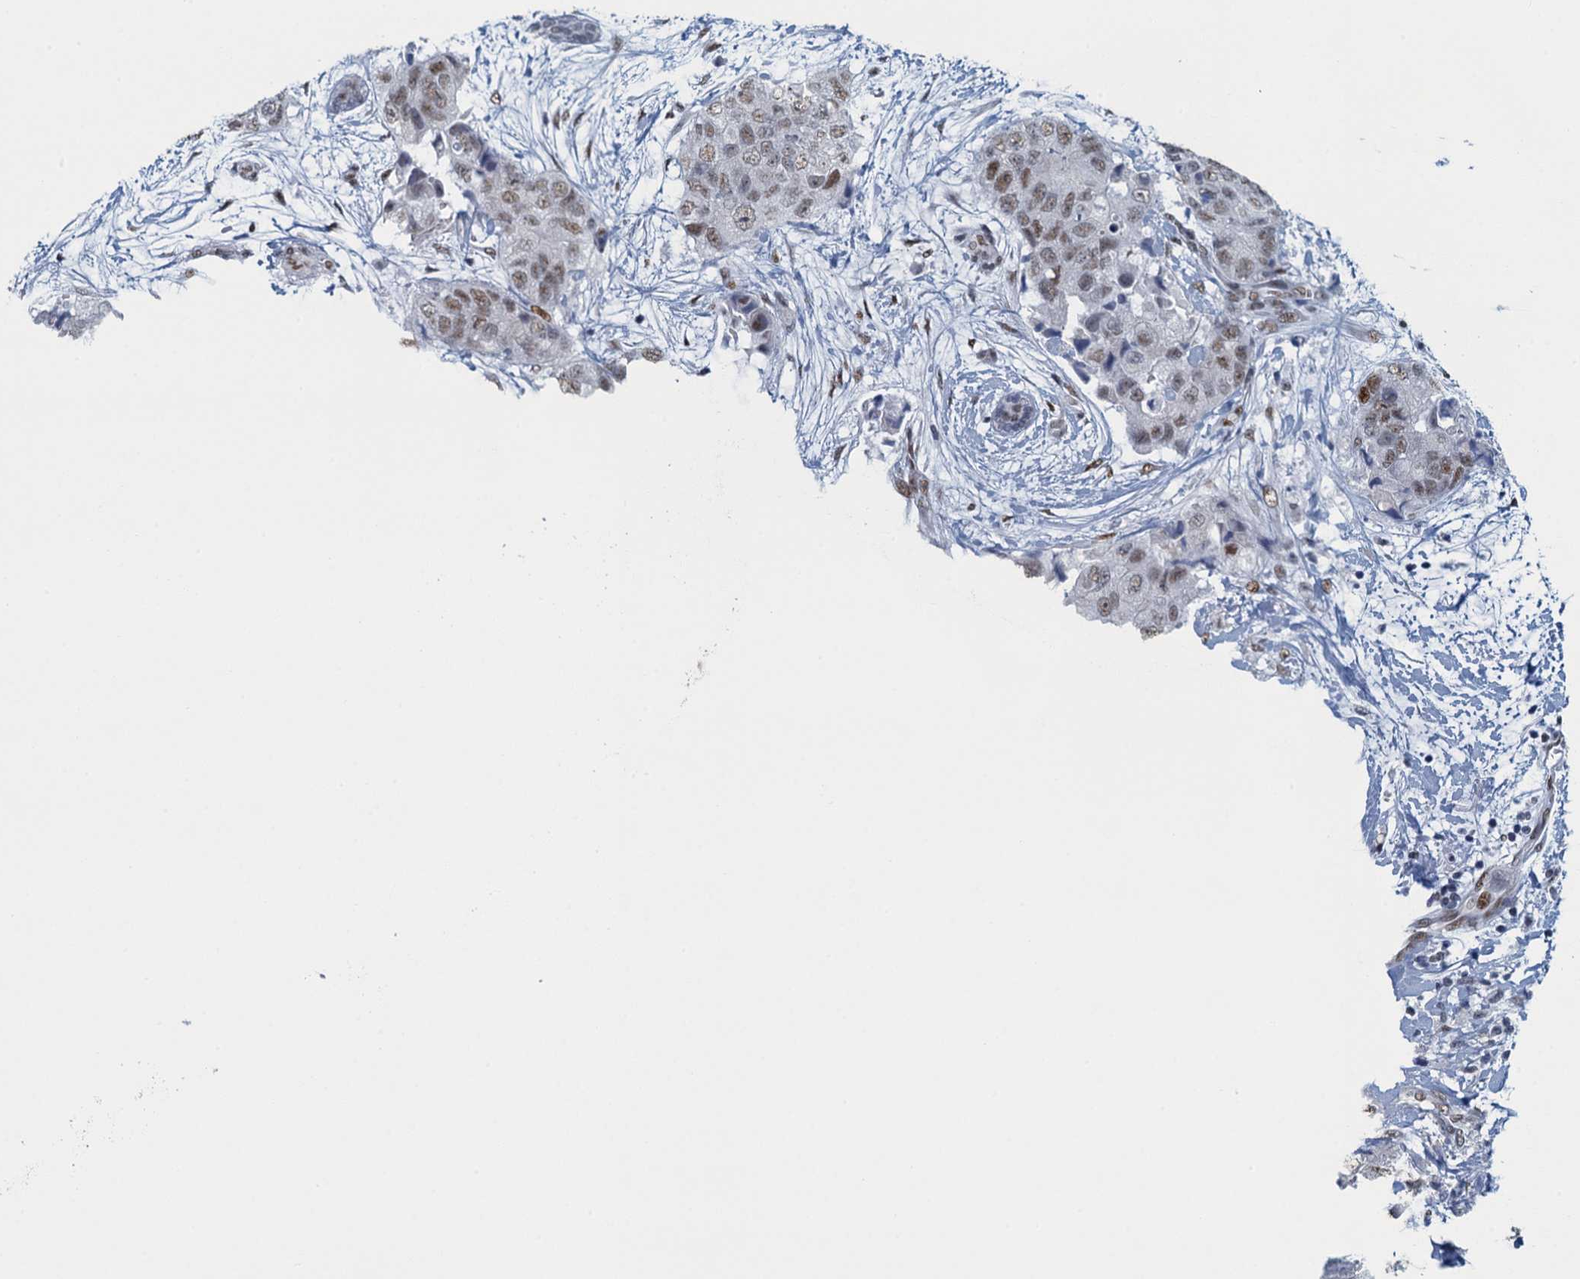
{"staining": {"intensity": "weak", "quantity": "25%-75%", "location": "nuclear"}, "tissue": "breast cancer", "cell_type": "Tumor cells", "image_type": "cancer", "snomed": [{"axis": "morphology", "description": "Duct carcinoma"}, {"axis": "topography", "description": "Breast"}], "caption": "An image of breast infiltrating ductal carcinoma stained for a protein demonstrates weak nuclear brown staining in tumor cells.", "gene": "TTLL9", "patient": {"sex": "female", "age": 62}}